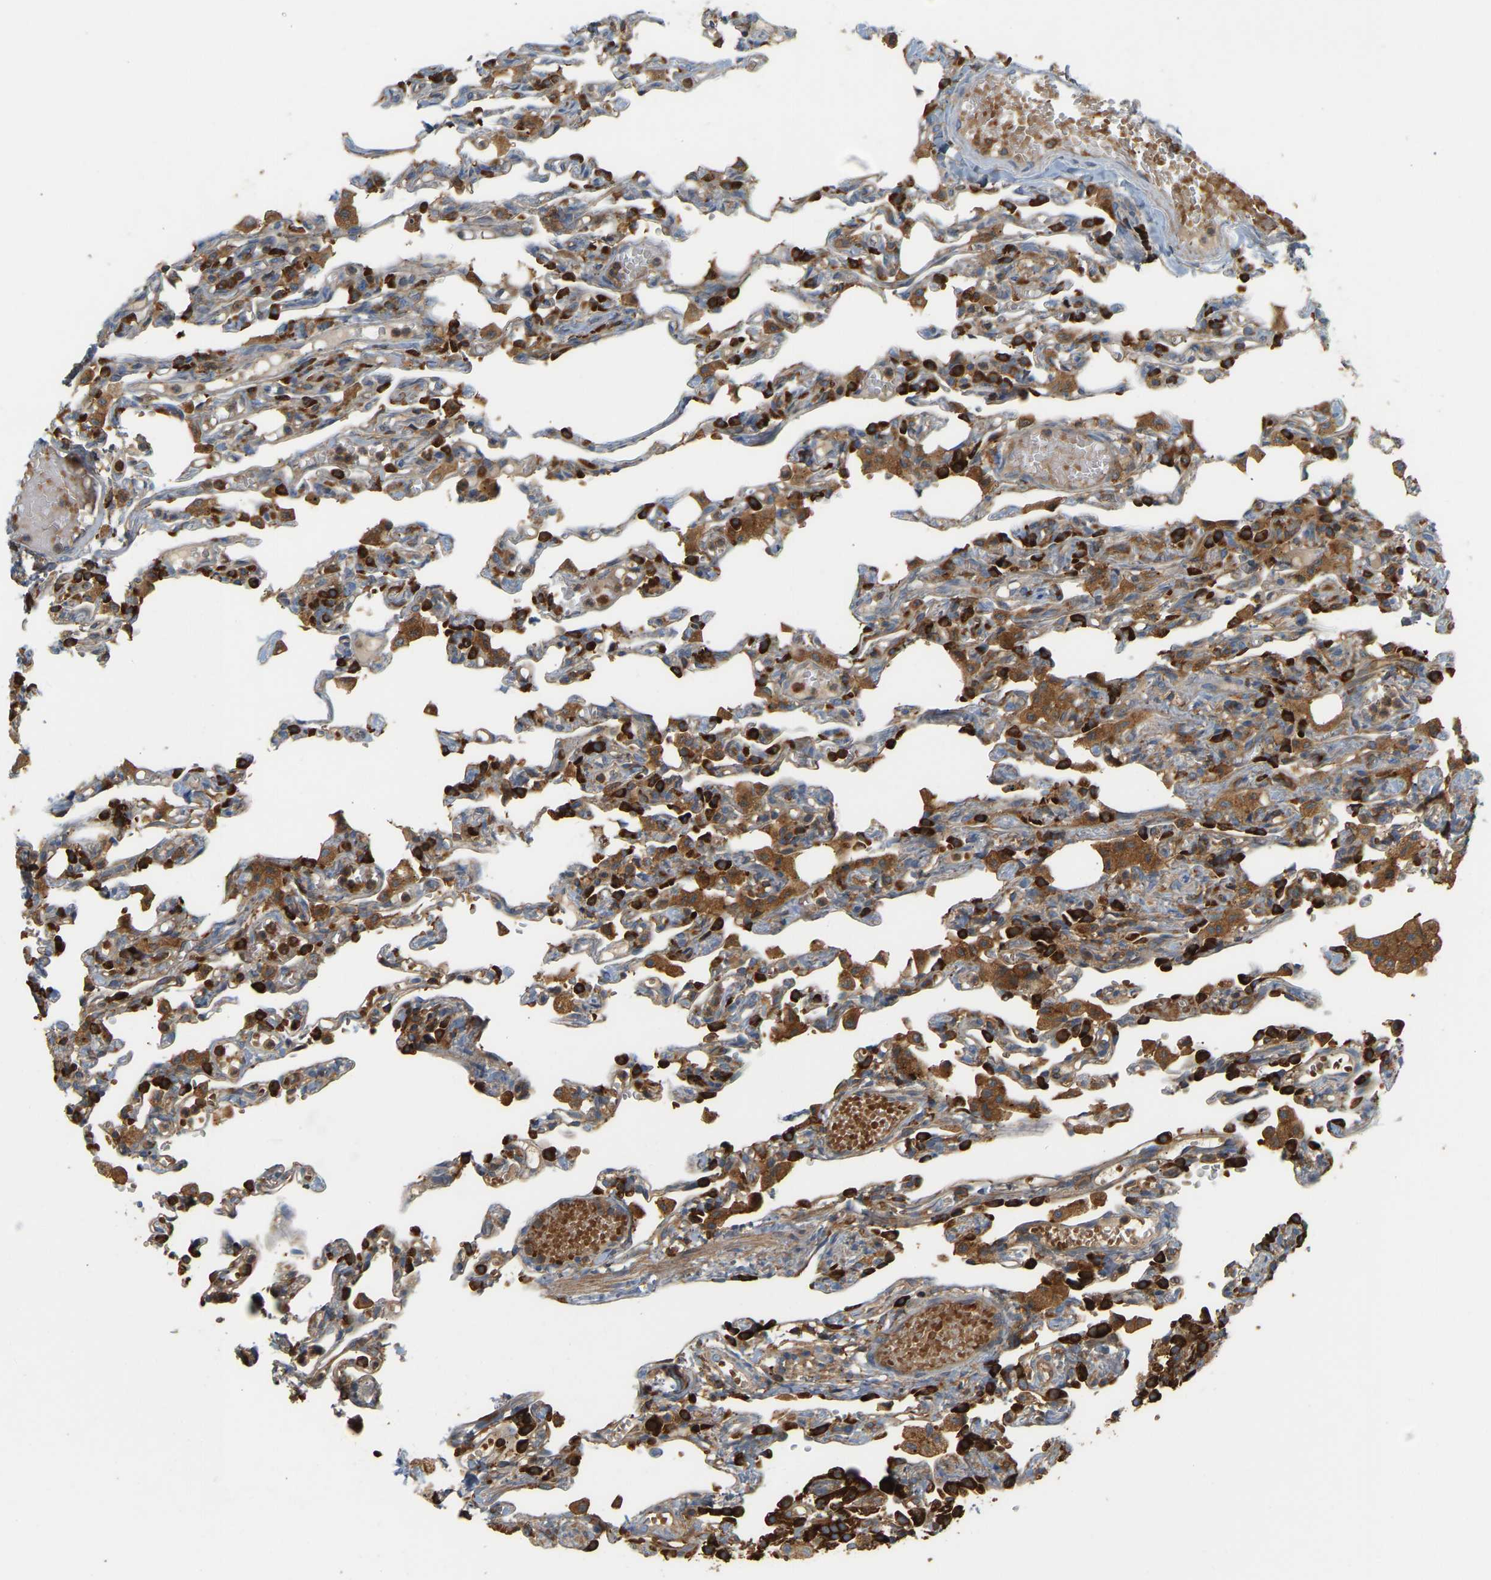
{"staining": {"intensity": "strong", "quantity": "25%-75%", "location": "cytoplasmic/membranous"}, "tissue": "lung", "cell_type": "Alveolar cells", "image_type": "normal", "snomed": [{"axis": "morphology", "description": "Normal tissue, NOS"}, {"axis": "topography", "description": "Lung"}], "caption": "A micrograph showing strong cytoplasmic/membranous staining in about 25%-75% of alveolar cells in normal lung, as visualized by brown immunohistochemical staining.", "gene": "AKAP13", "patient": {"sex": "male", "age": 21}}